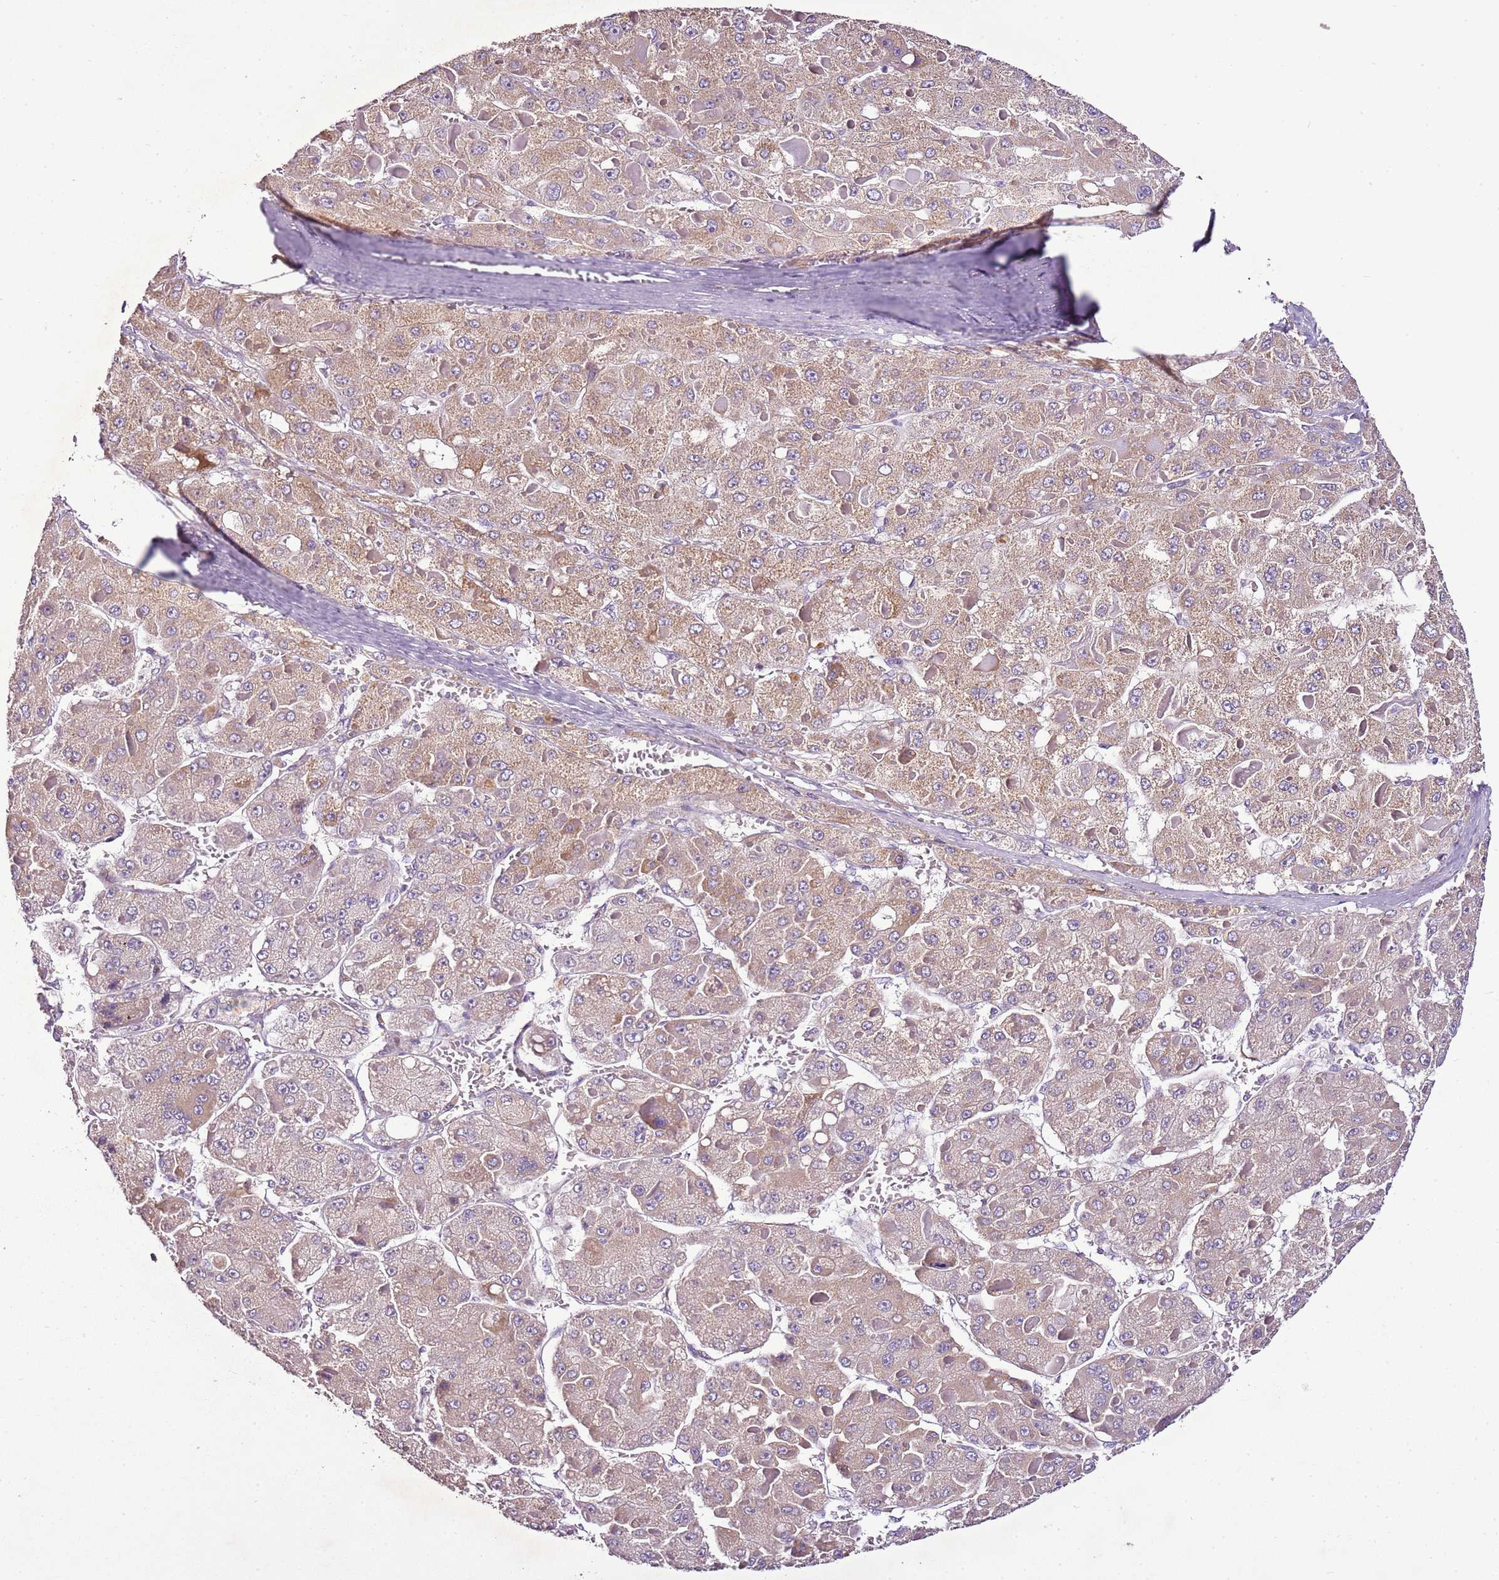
{"staining": {"intensity": "weak", "quantity": ">75%", "location": "cytoplasmic/membranous"}, "tissue": "liver cancer", "cell_type": "Tumor cells", "image_type": "cancer", "snomed": [{"axis": "morphology", "description": "Carcinoma, Hepatocellular, NOS"}, {"axis": "topography", "description": "Liver"}], "caption": "Protein expression analysis of human liver cancer (hepatocellular carcinoma) reveals weak cytoplasmic/membranous staining in approximately >75% of tumor cells.", "gene": "CMKLR1", "patient": {"sex": "female", "age": 73}}